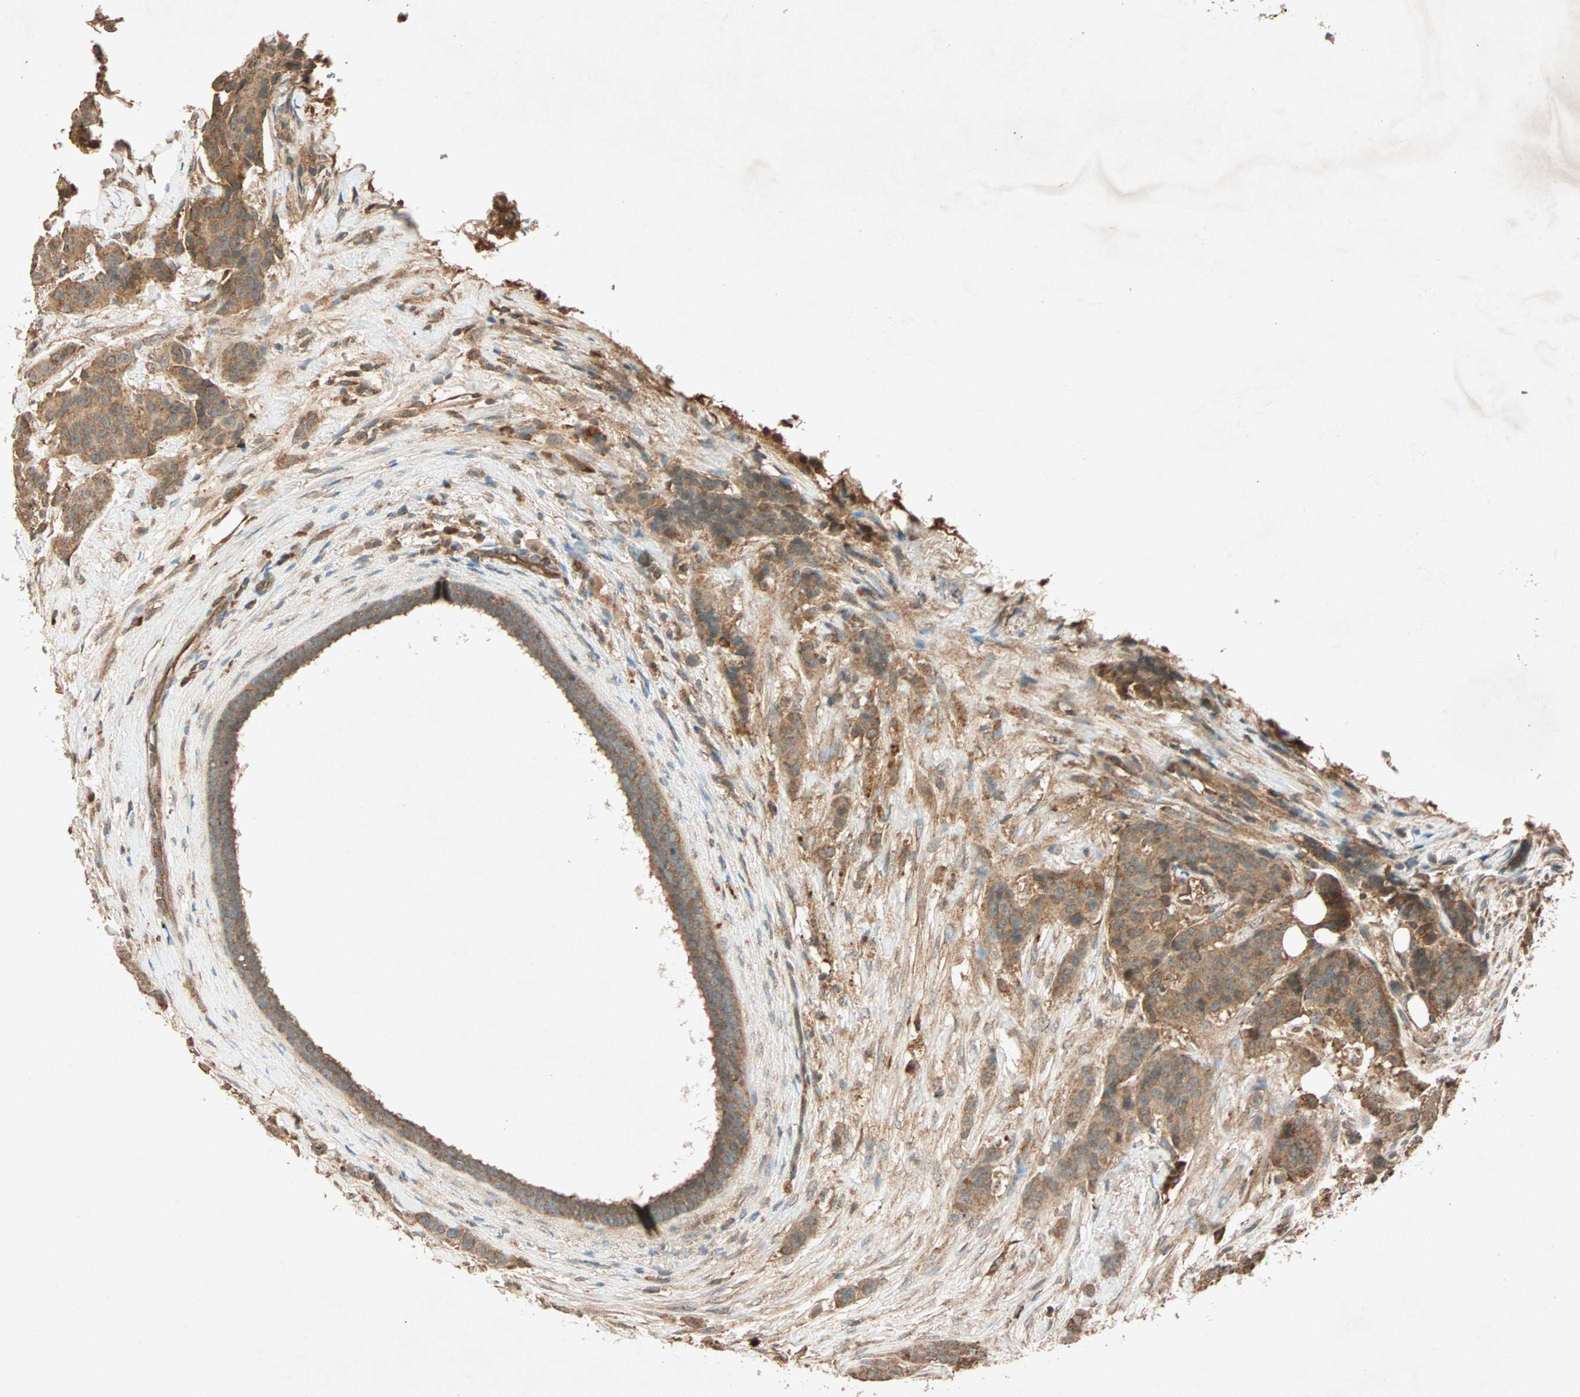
{"staining": {"intensity": "moderate", "quantity": ">75%", "location": "cytoplasmic/membranous"}, "tissue": "breast cancer", "cell_type": "Tumor cells", "image_type": "cancer", "snomed": [{"axis": "morphology", "description": "Duct carcinoma"}, {"axis": "topography", "description": "Breast"}], "caption": "Immunohistochemistry (IHC) histopathology image of breast invasive ductal carcinoma stained for a protein (brown), which displays medium levels of moderate cytoplasmic/membranous expression in approximately >75% of tumor cells.", "gene": "MAPK1", "patient": {"sex": "female", "age": 40}}